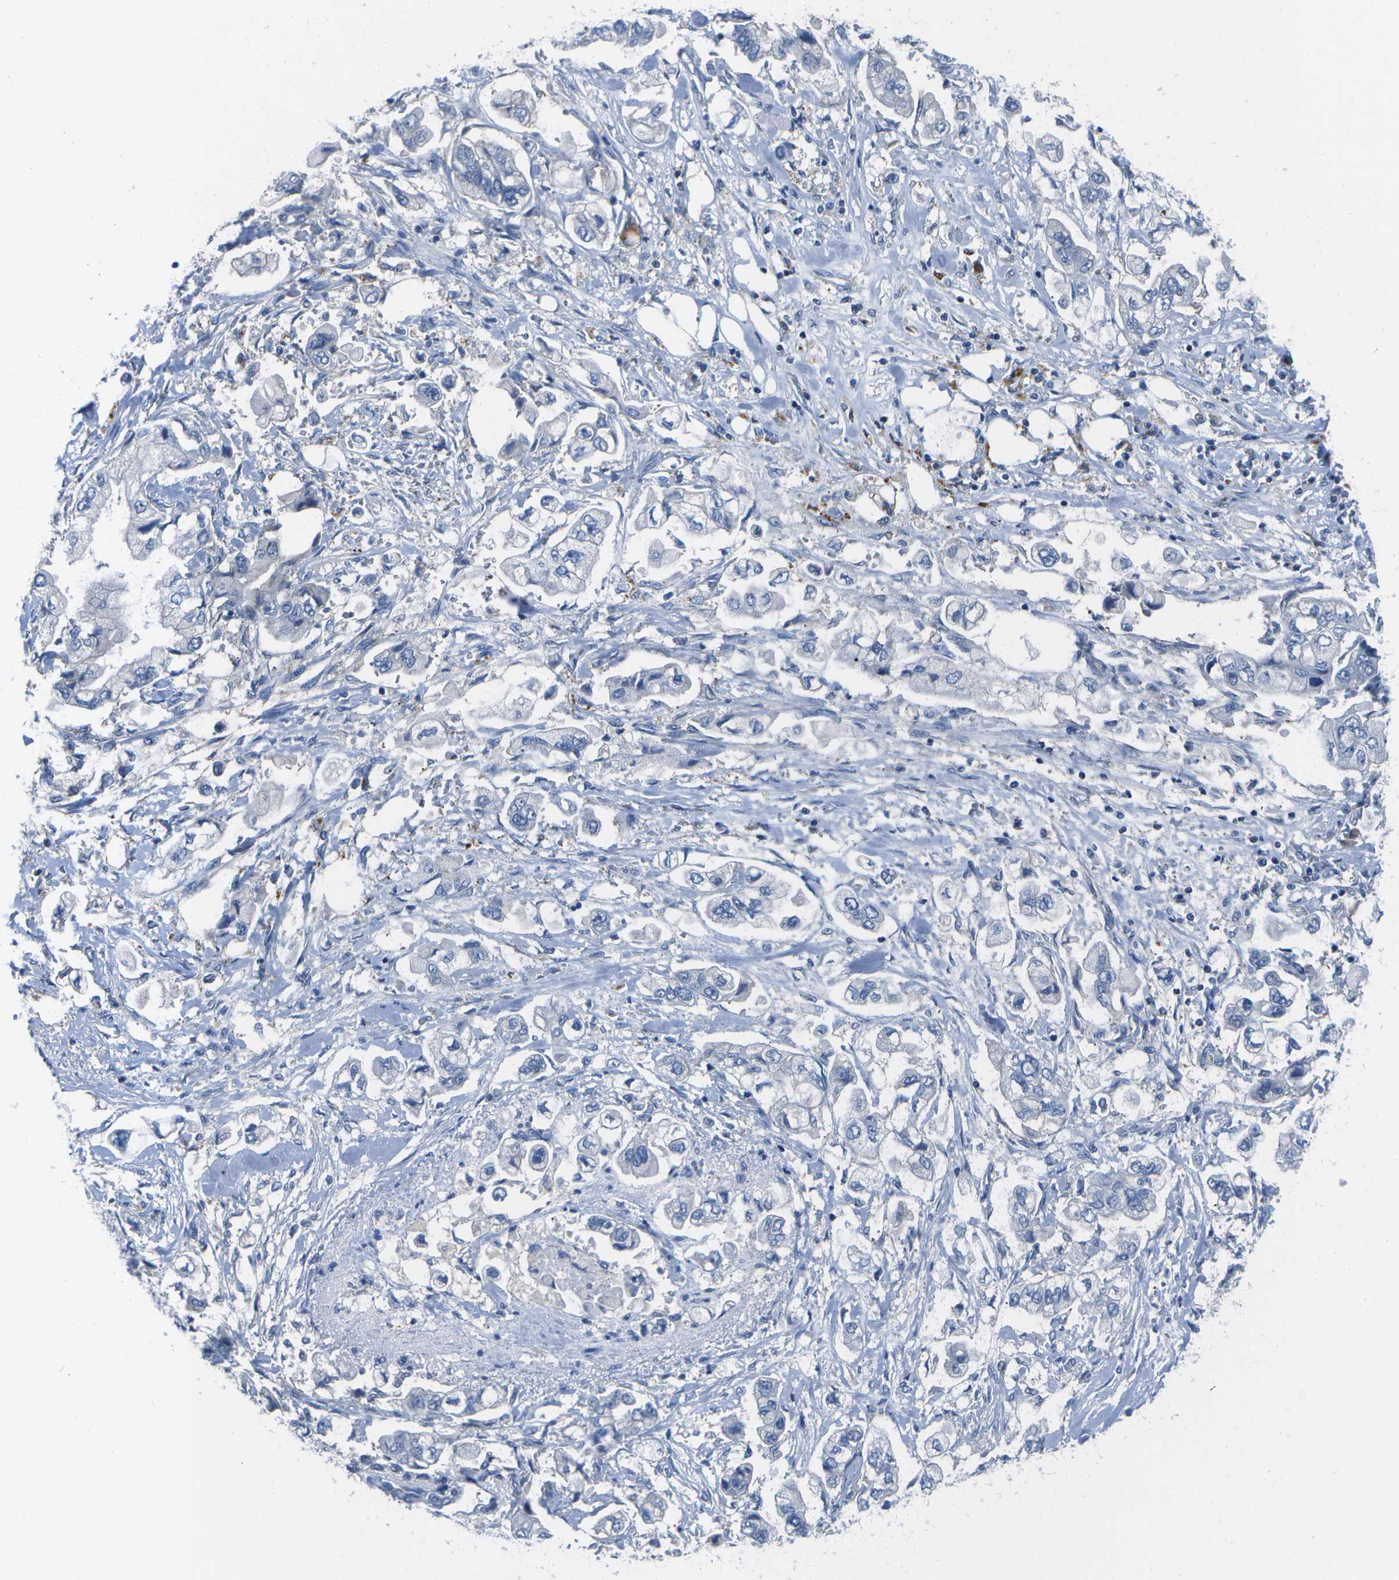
{"staining": {"intensity": "negative", "quantity": "none", "location": "none"}, "tissue": "stomach cancer", "cell_type": "Tumor cells", "image_type": "cancer", "snomed": [{"axis": "morphology", "description": "Adenocarcinoma, NOS"}, {"axis": "topography", "description": "Stomach"}], "caption": "Image shows no significant protein staining in tumor cells of stomach cancer. (Brightfield microscopy of DAB (3,3'-diaminobenzidine) immunohistochemistry at high magnification).", "gene": "DCT", "patient": {"sex": "male", "age": 62}}